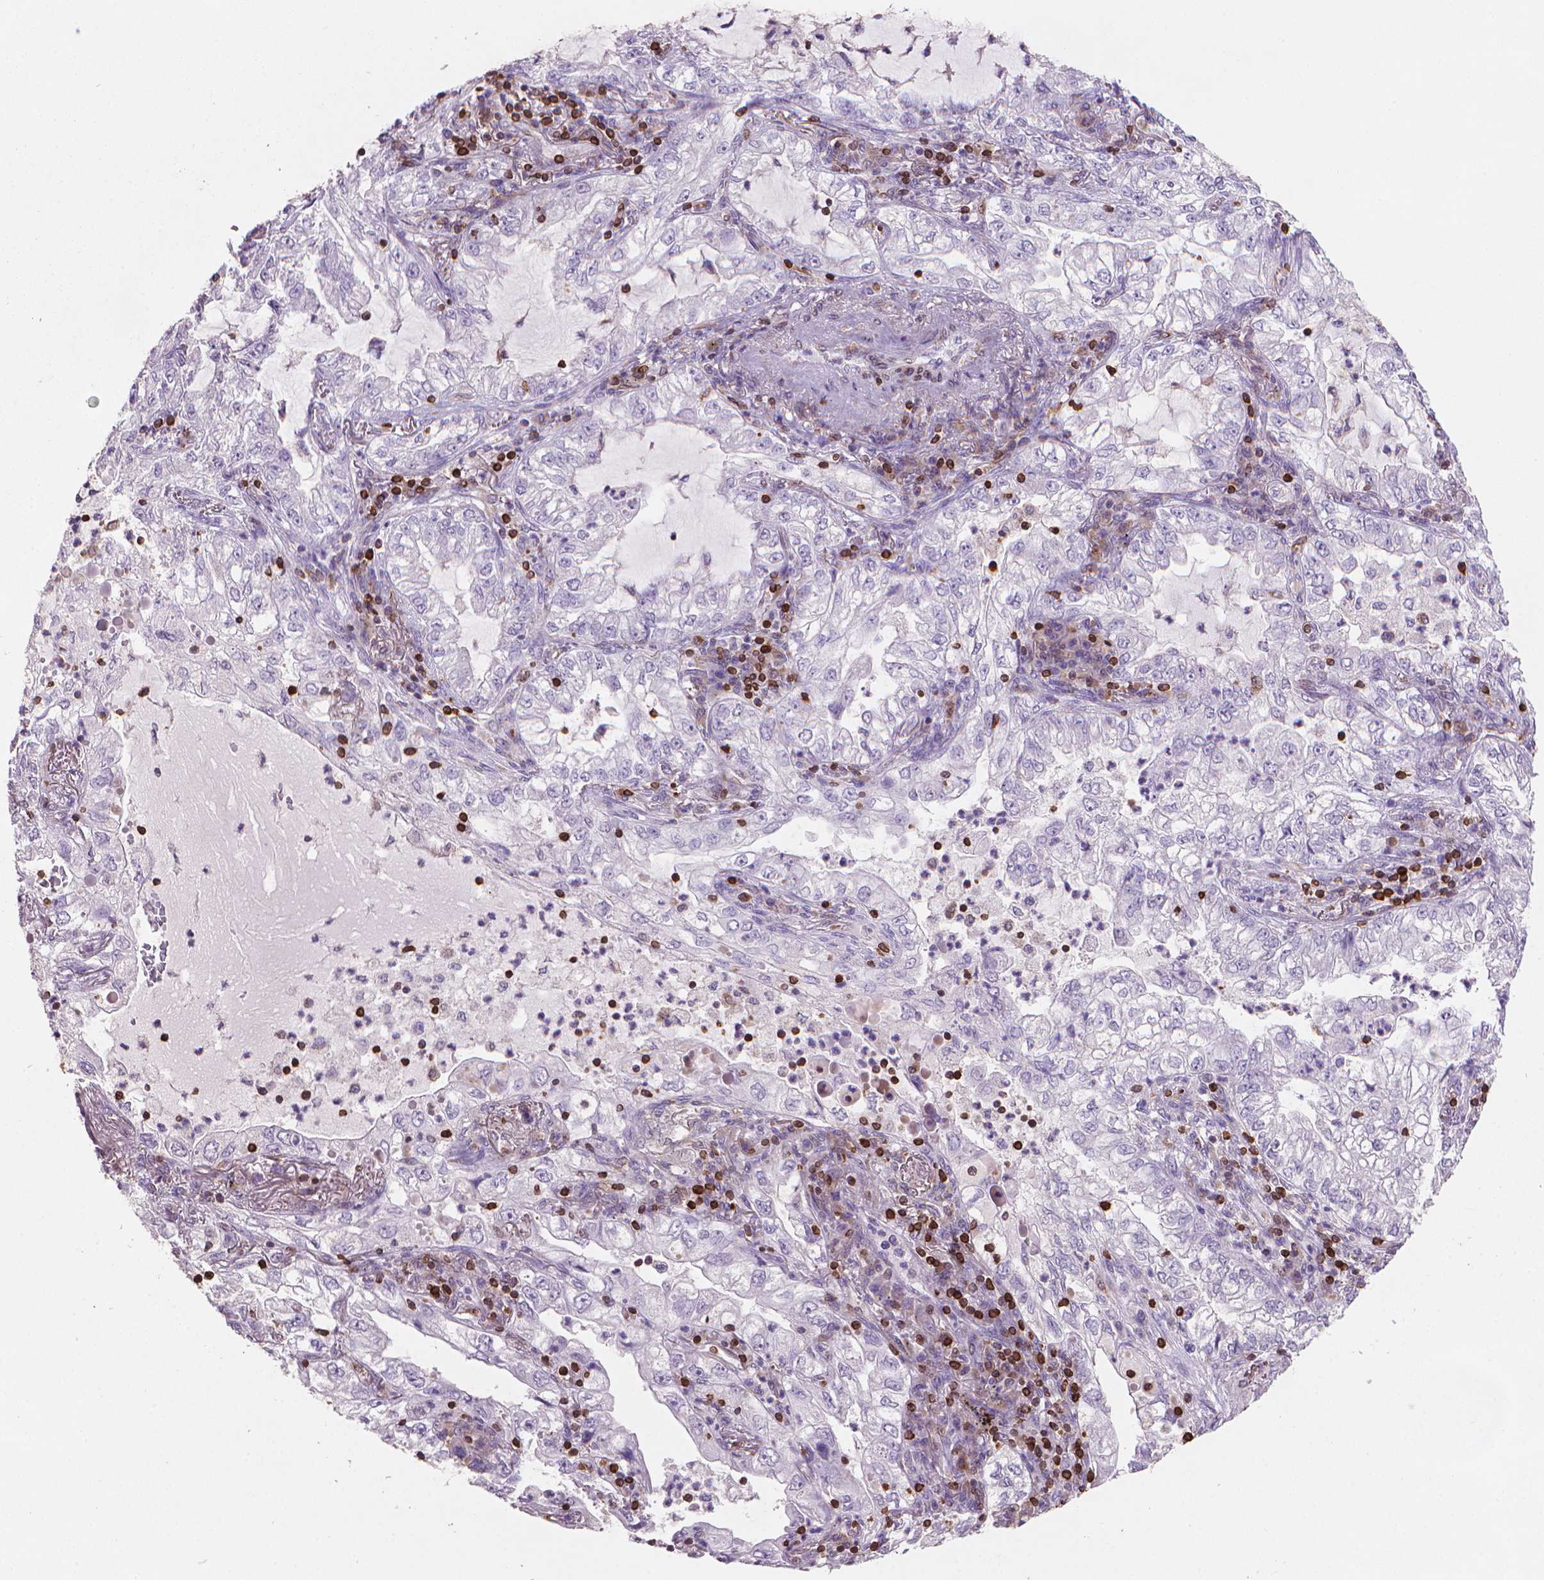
{"staining": {"intensity": "negative", "quantity": "none", "location": "none"}, "tissue": "lung cancer", "cell_type": "Tumor cells", "image_type": "cancer", "snomed": [{"axis": "morphology", "description": "Adenocarcinoma, NOS"}, {"axis": "topography", "description": "Lung"}], "caption": "A photomicrograph of human lung cancer (adenocarcinoma) is negative for staining in tumor cells.", "gene": "BCL2", "patient": {"sex": "female", "age": 73}}